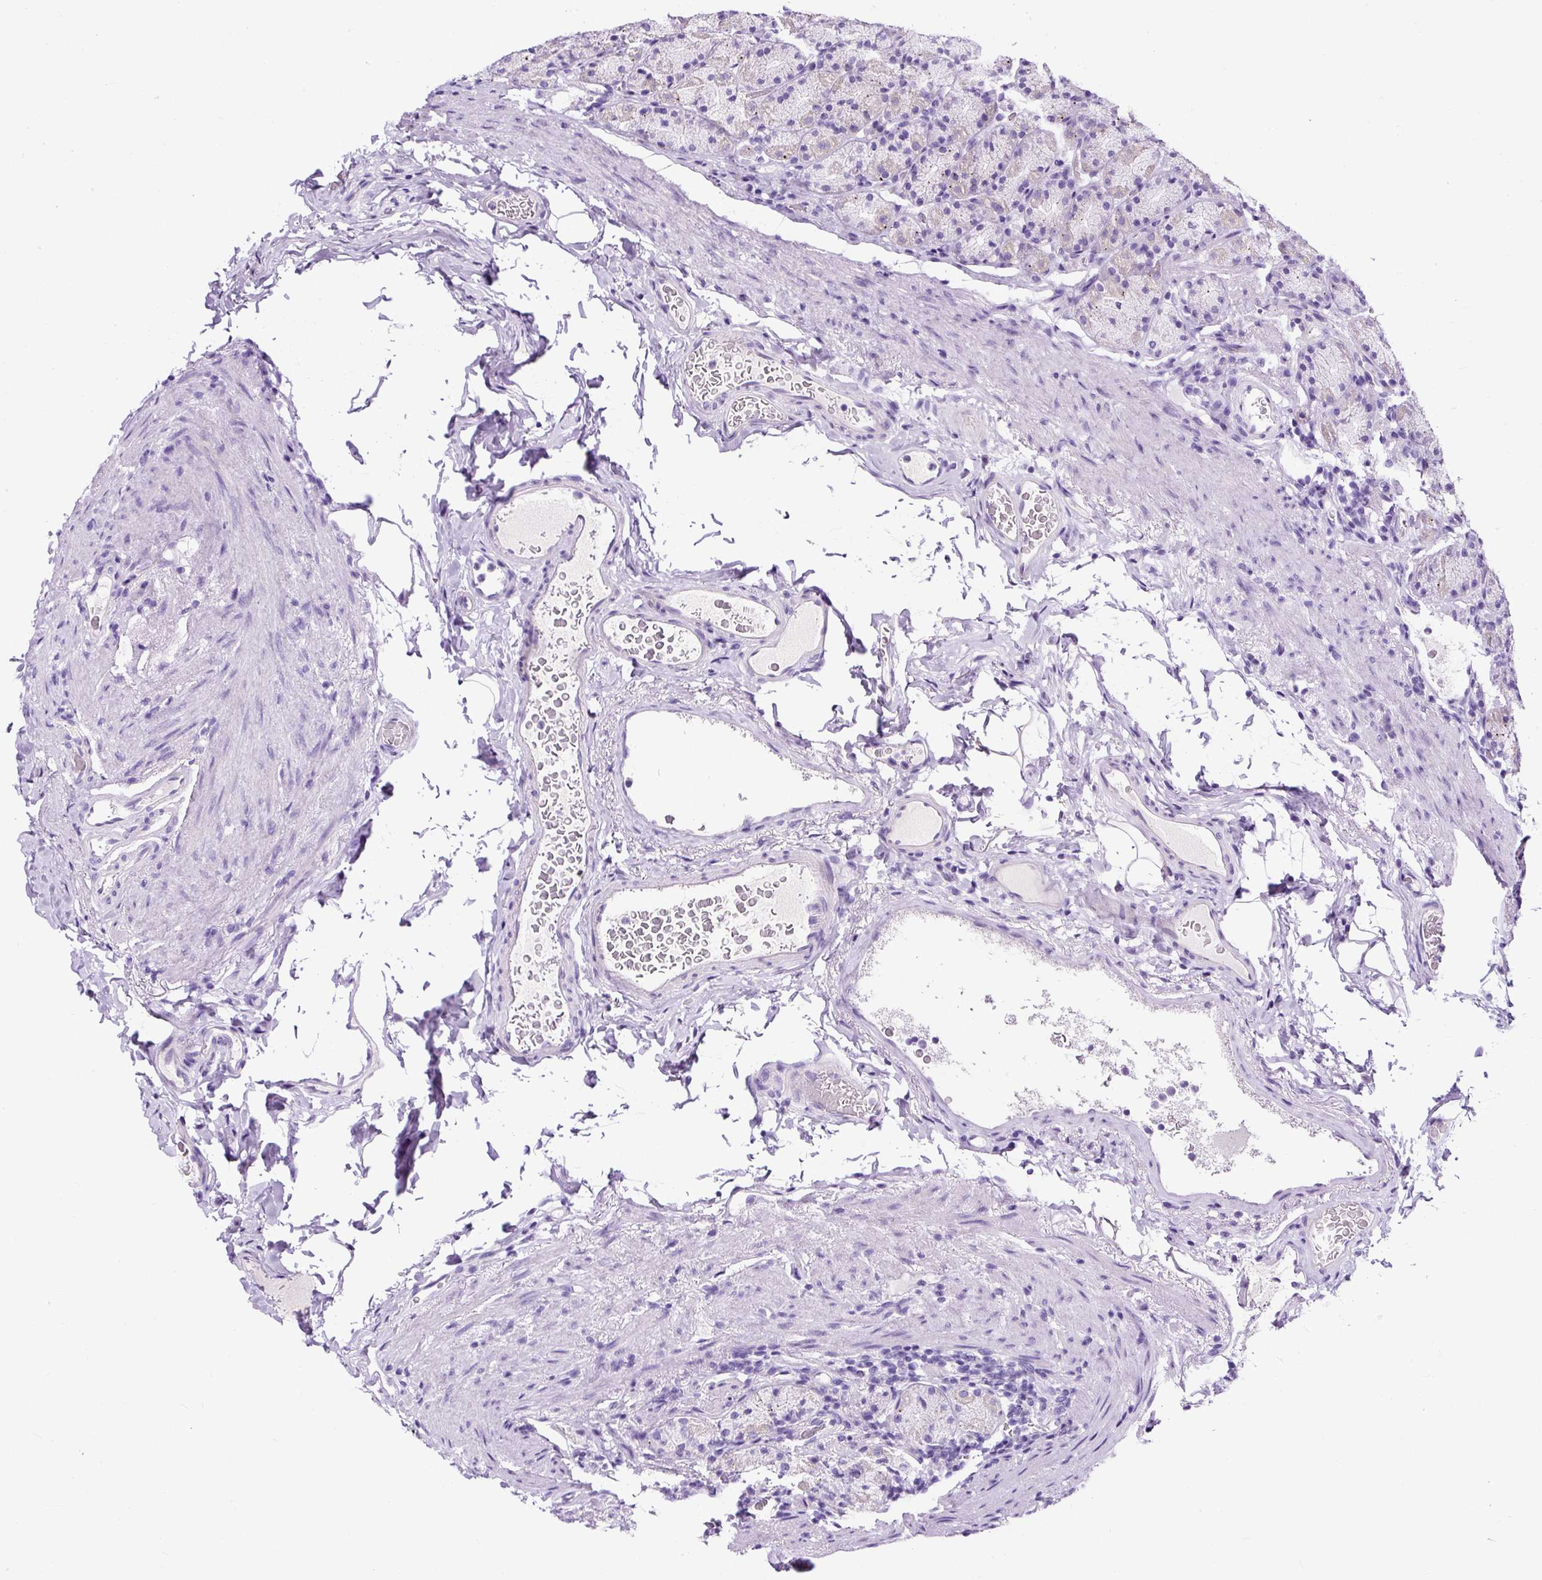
{"staining": {"intensity": "weak", "quantity": "<25%", "location": "cytoplasmic/membranous"}, "tissue": "stomach", "cell_type": "Glandular cells", "image_type": "normal", "snomed": [{"axis": "morphology", "description": "Normal tissue, NOS"}, {"axis": "topography", "description": "Stomach, upper"}, {"axis": "topography", "description": "Stomach"}], "caption": "Immunohistochemistry photomicrograph of benign stomach stained for a protein (brown), which reveals no positivity in glandular cells.", "gene": "STOX2", "patient": {"sex": "male", "age": 68}}